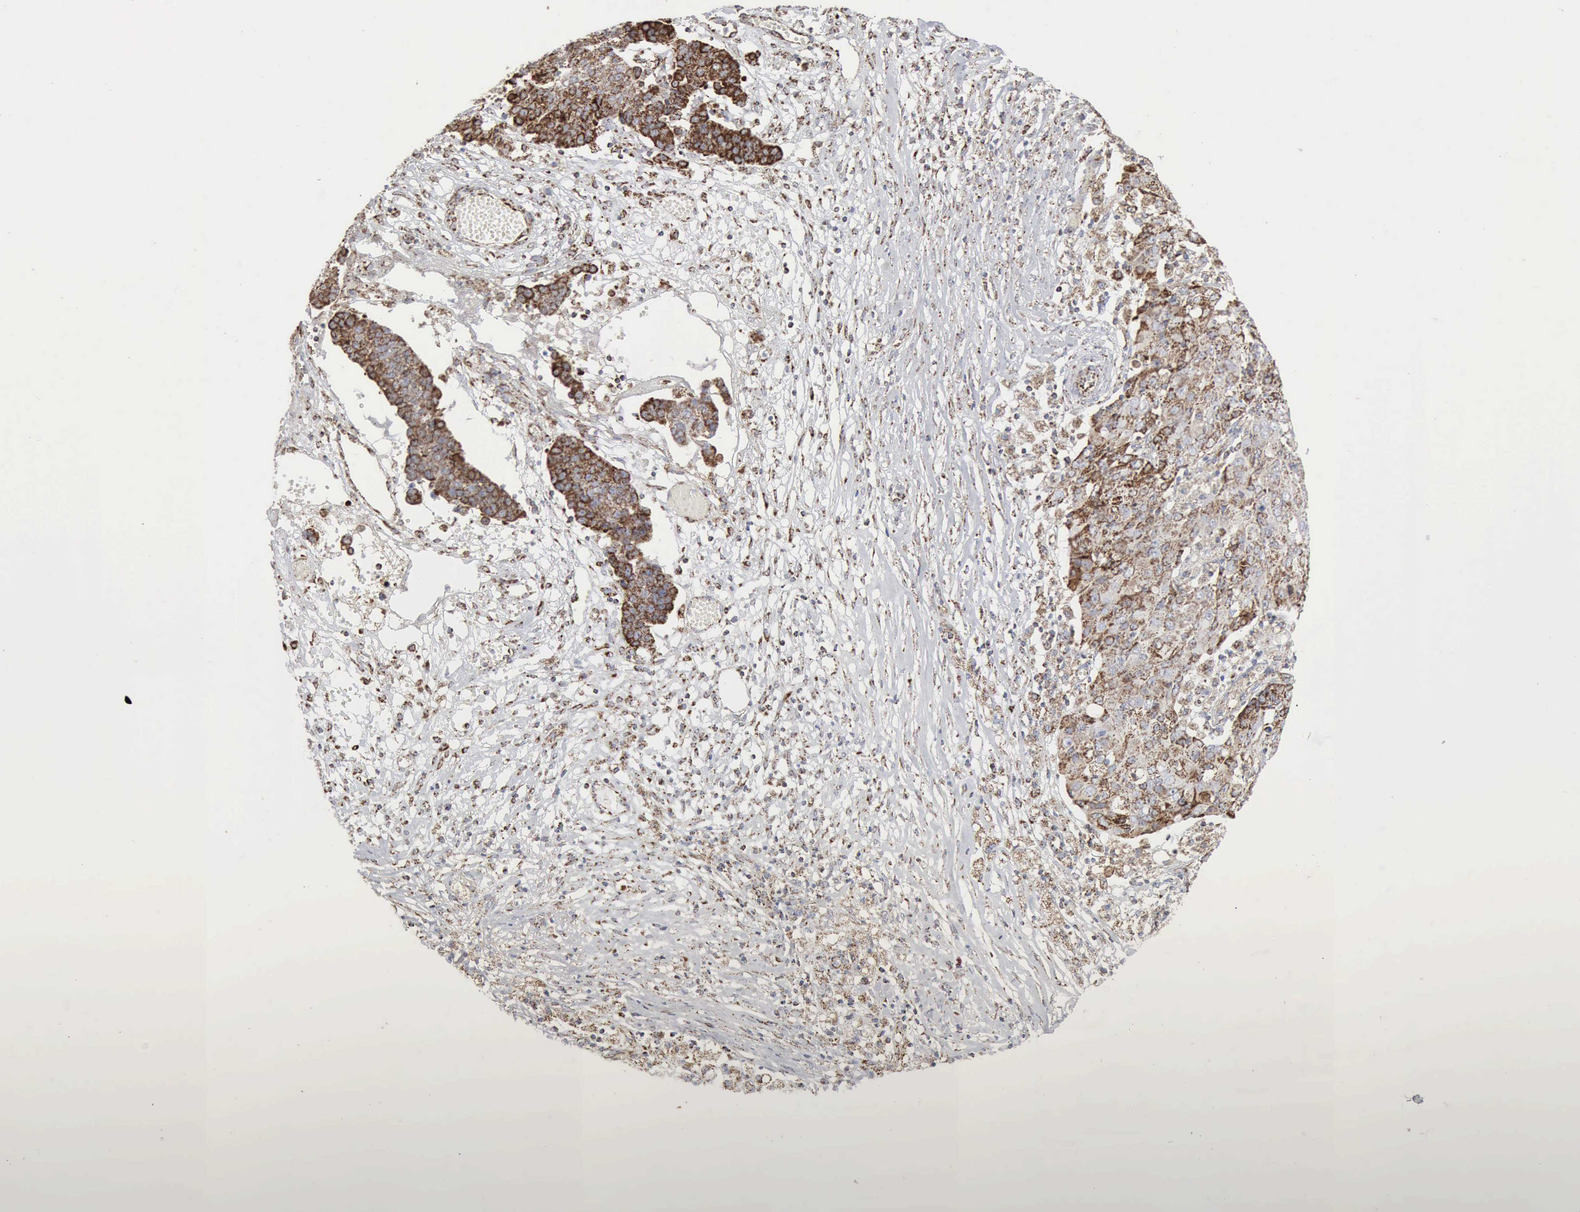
{"staining": {"intensity": "strong", "quantity": ">75%", "location": "cytoplasmic/membranous"}, "tissue": "ovarian cancer", "cell_type": "Tumor cells", "image_type": "cancer", "snomed": [{"axis": "morphology", "description": "Carcinoma, endometroid"}, {"axis": "topography", "description": "Ovary"}], "caption": "Protein expression analysis of ovarian cancer (endometroid carcinoma) demonstrates strong cytoplasmic/membranous staining in about >75% of tumor cells.", "gene": "ACO2", "patient": {"sex": "female", "age": 42}}